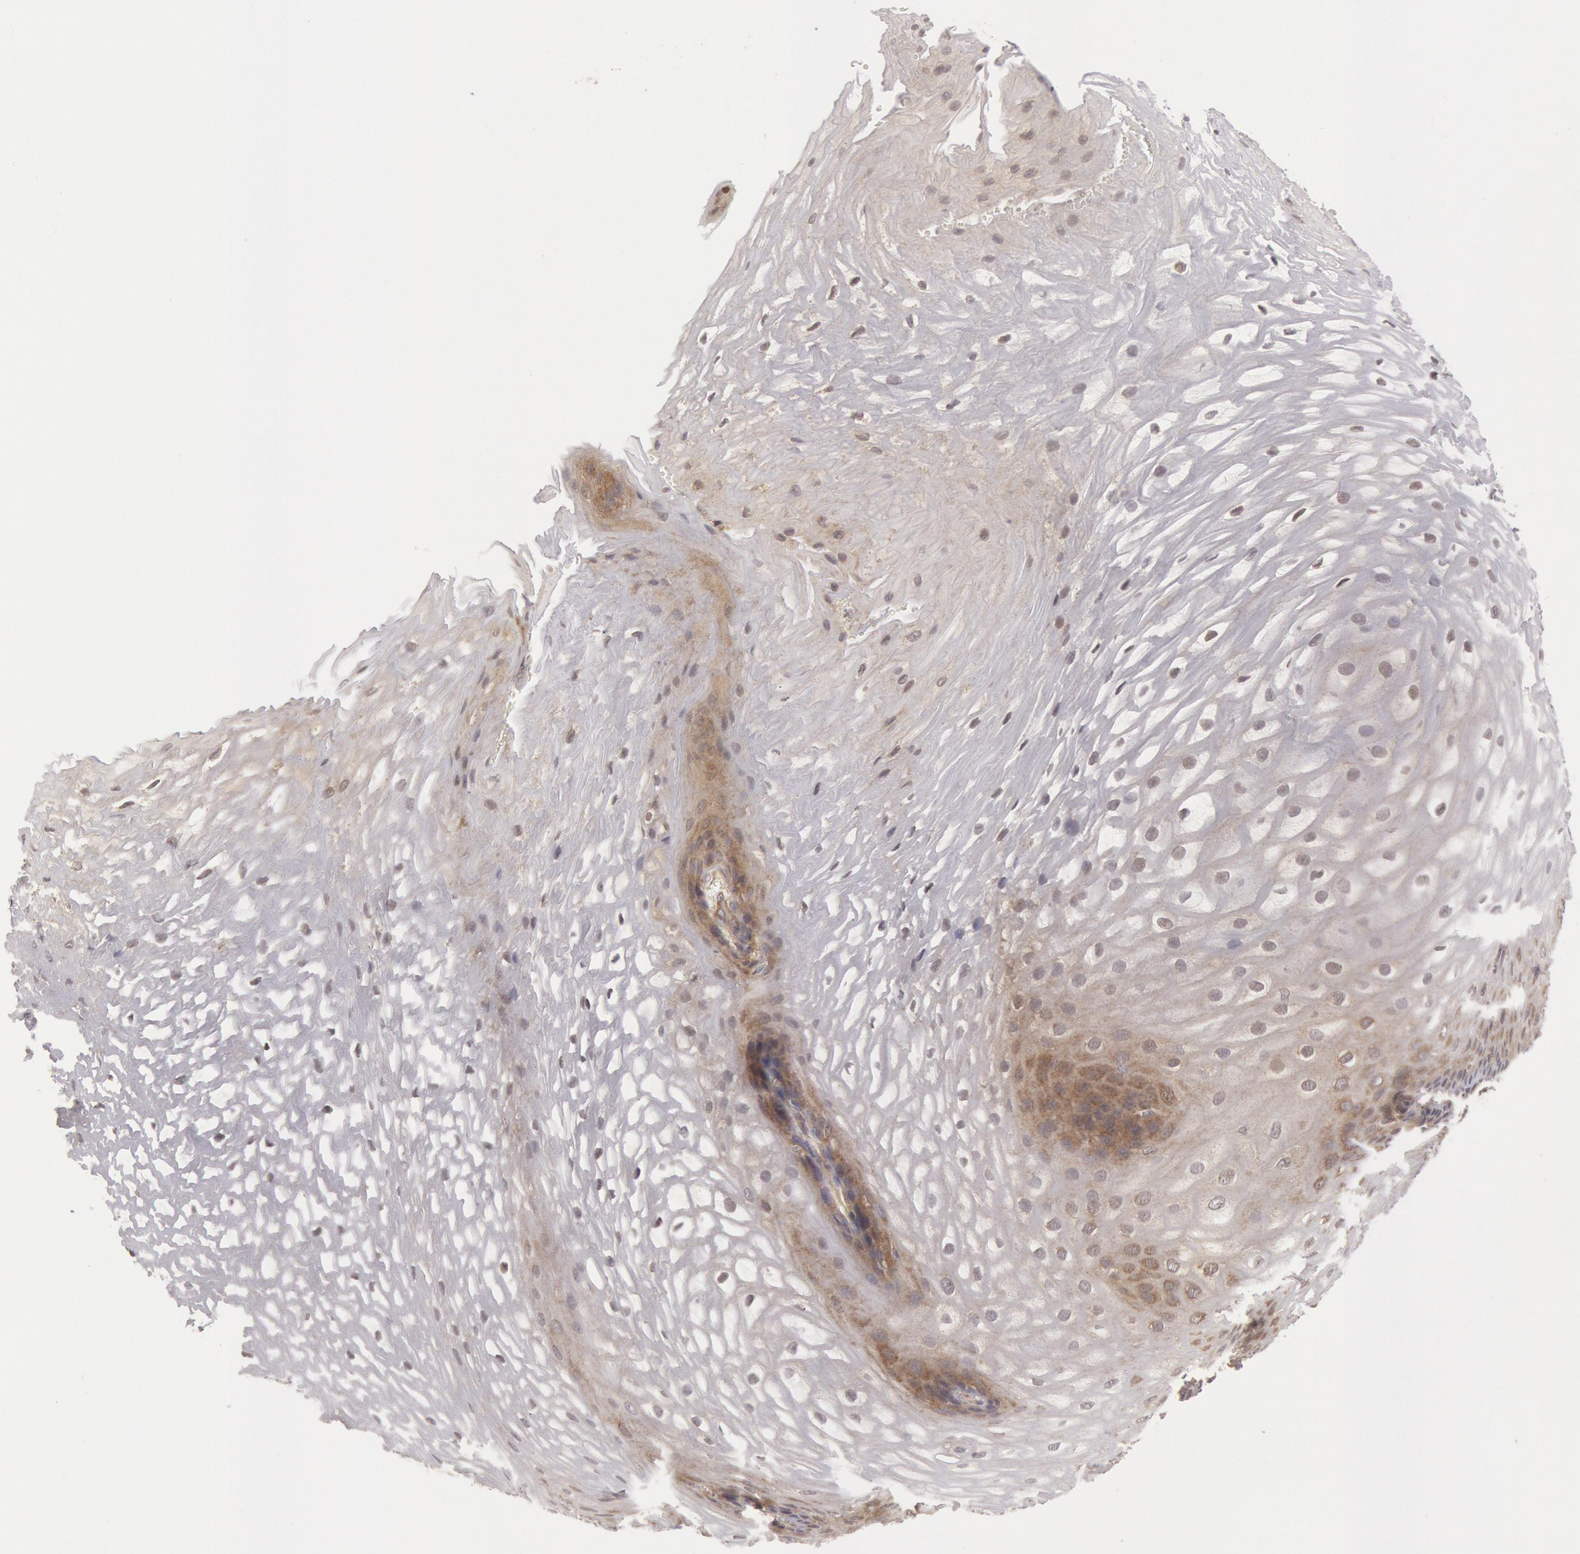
{"staining": {"intensity": "weak", "quantity": "<25%", "location": "cytoplasmic/membranous"}, "tissue": "esophagus", "cell_type": "Squamous epithelial cells", "image_type": "normal", "snomed": [{"axis": "morphology", "description": "Normal tissue, NOS"}, {"axis": "morphology", "description": "Adenocarcinoma, NOS"}, {"axis": "topography", "description": "Esophagus"}, {"axis": "topography", "description": "Stomach"}], "caption": "An IHC histopathology image of normal esophagus is shown. There is no staining in squamous epithelial cells of esophagus. (Immunohistochemistry (ihc), brightfield microscopy, high magnification).", "gene": "BRAF", "patient": {"sex": "male", "age": 62}}